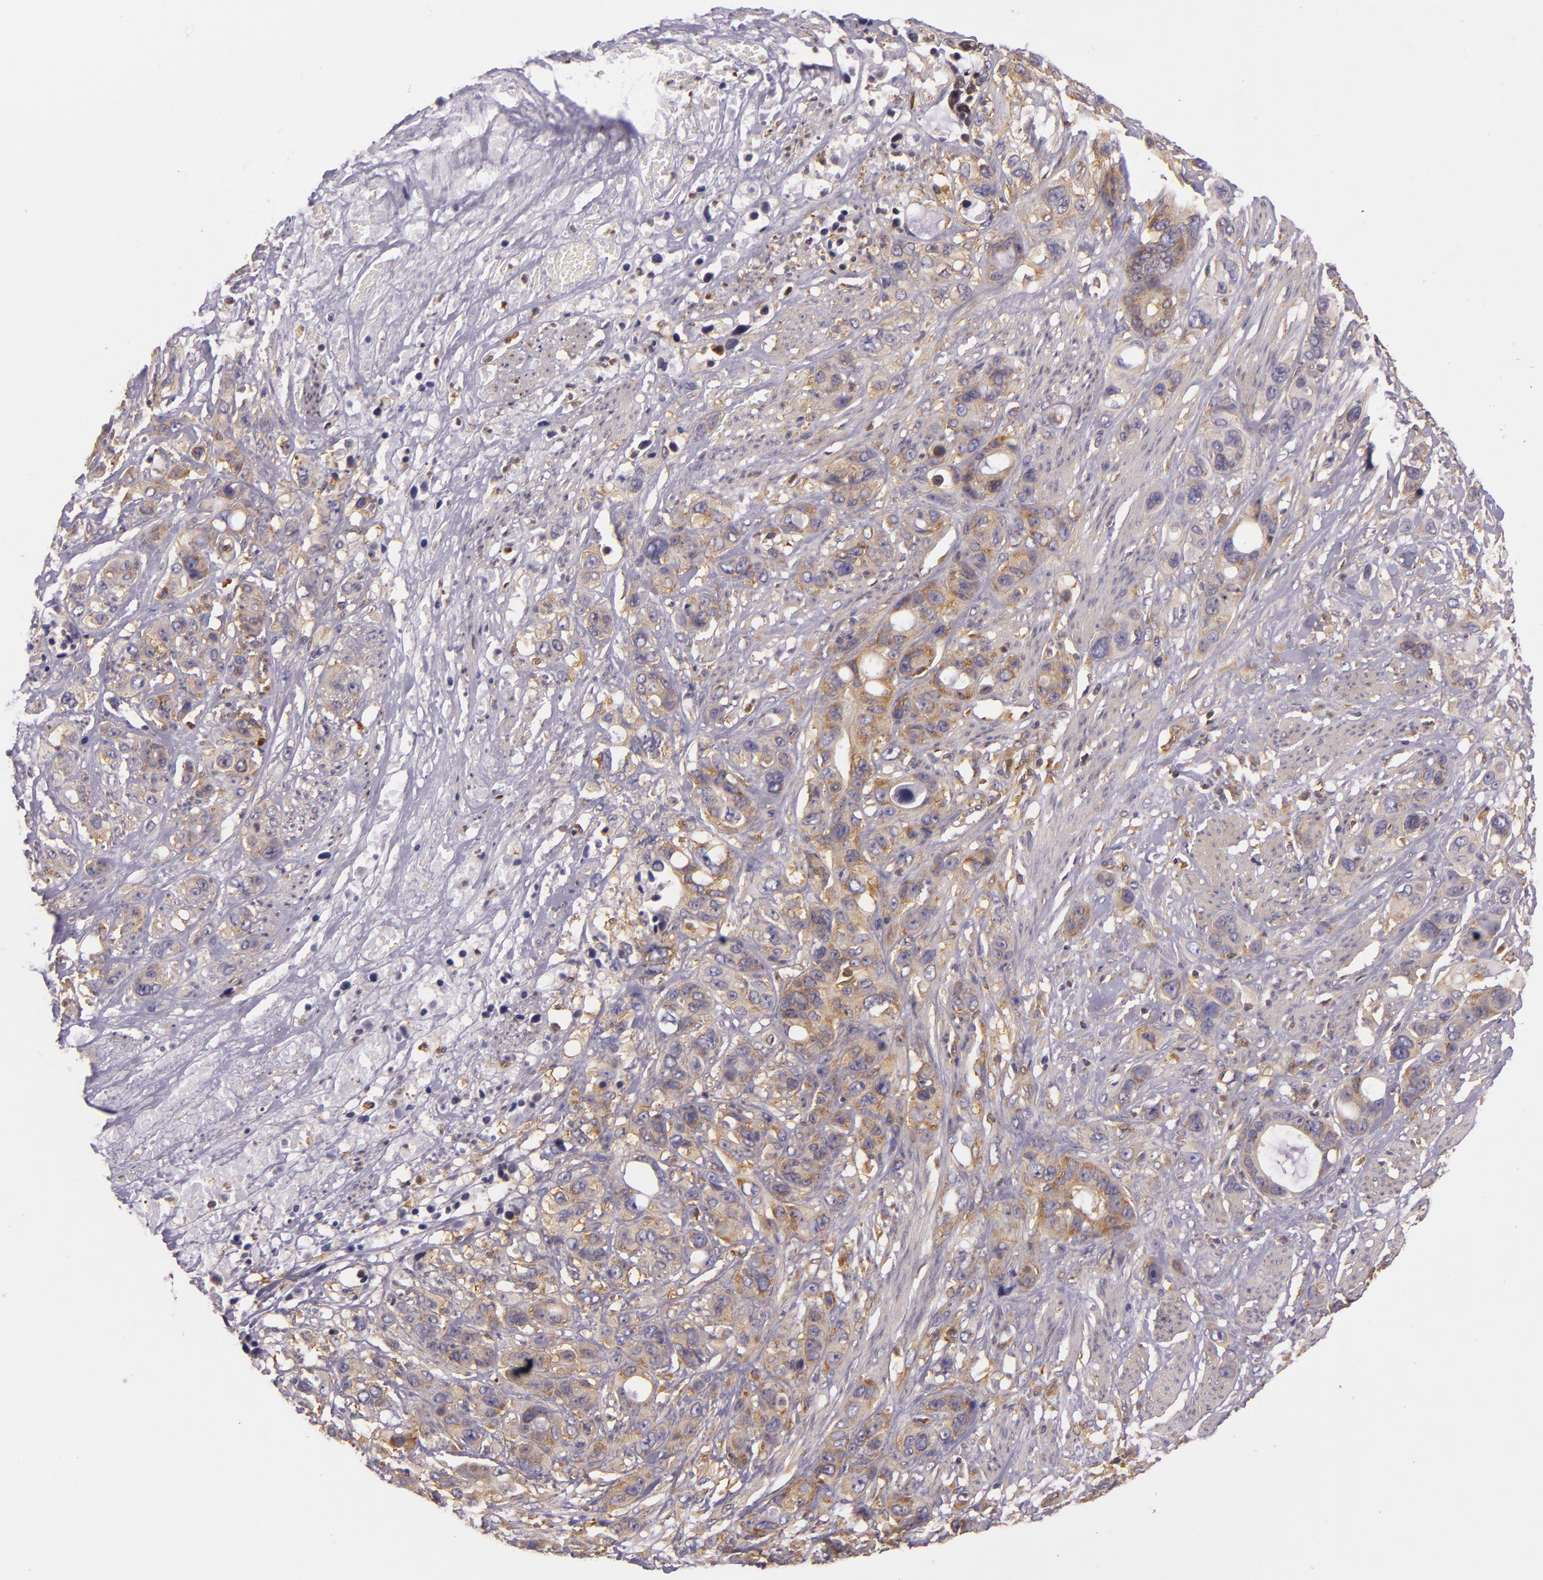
{"staining": {"intensity": "moderate", "quantity": ">75%", "location": "cytoplasmic/membranous"}, "tissue": "stomach cancer", "cell_type": "Tumor cells", "image_type": "cancer", "snomed": [{"axis": "morphology", "description": "Adenocarcinoma, NOS"}, {"axis": "topography", "description": "Stomach, upper"}], "caption": "Adenocarcinoma (stomach) stained for a protein (brown) displays moderate cytoplasmic/membranous positive positivity in approximately >75% of tumor cells.", "gene": "TLN1", "patient": {"sex": "male", "age": 47}}